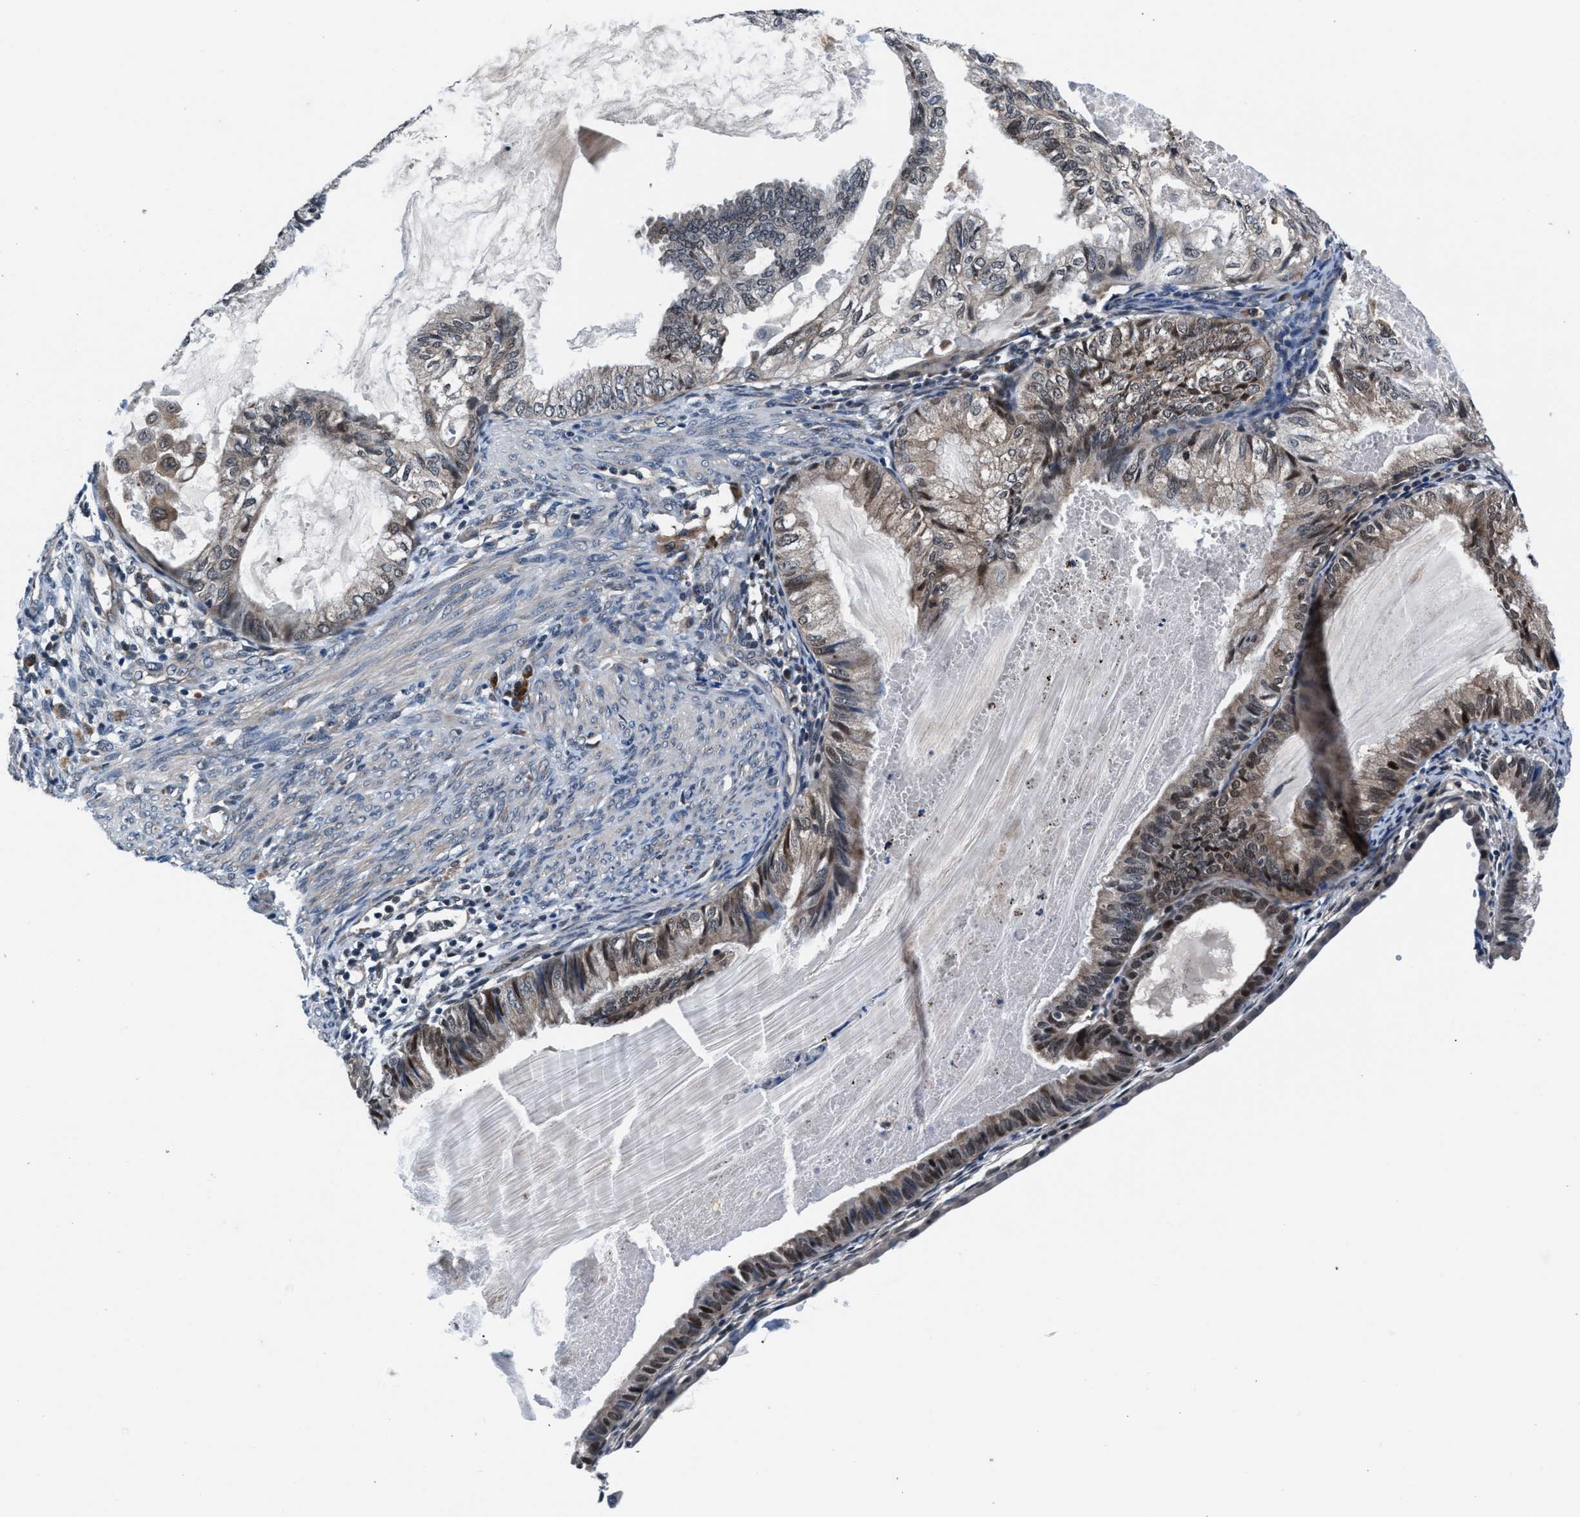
{"staining": {"intensity": "weak", "quantity": ">75%", "location": "cytoplasmic/membranous"}, "tissue": "cervical cancer", "cell_type": "Tumor cells", "image_type": "cancer", "snomed": [{"axis": "morphology", "description": "Normal tissue, NOS"}, {"axis": "morphology", "description": "Adenocarcinoma, NOS"}, {"axis": "topography", "description": "Cervix"}, {"axis": "topography", "description": "Endometrium"}], "caption": "Weak cytoplasmic/membranous positivity is identified in approximately >75% of tumor cells in cervical cancer.", "gene": "PRPSAP2", "patient": {"sex": "female", "age": 86}}